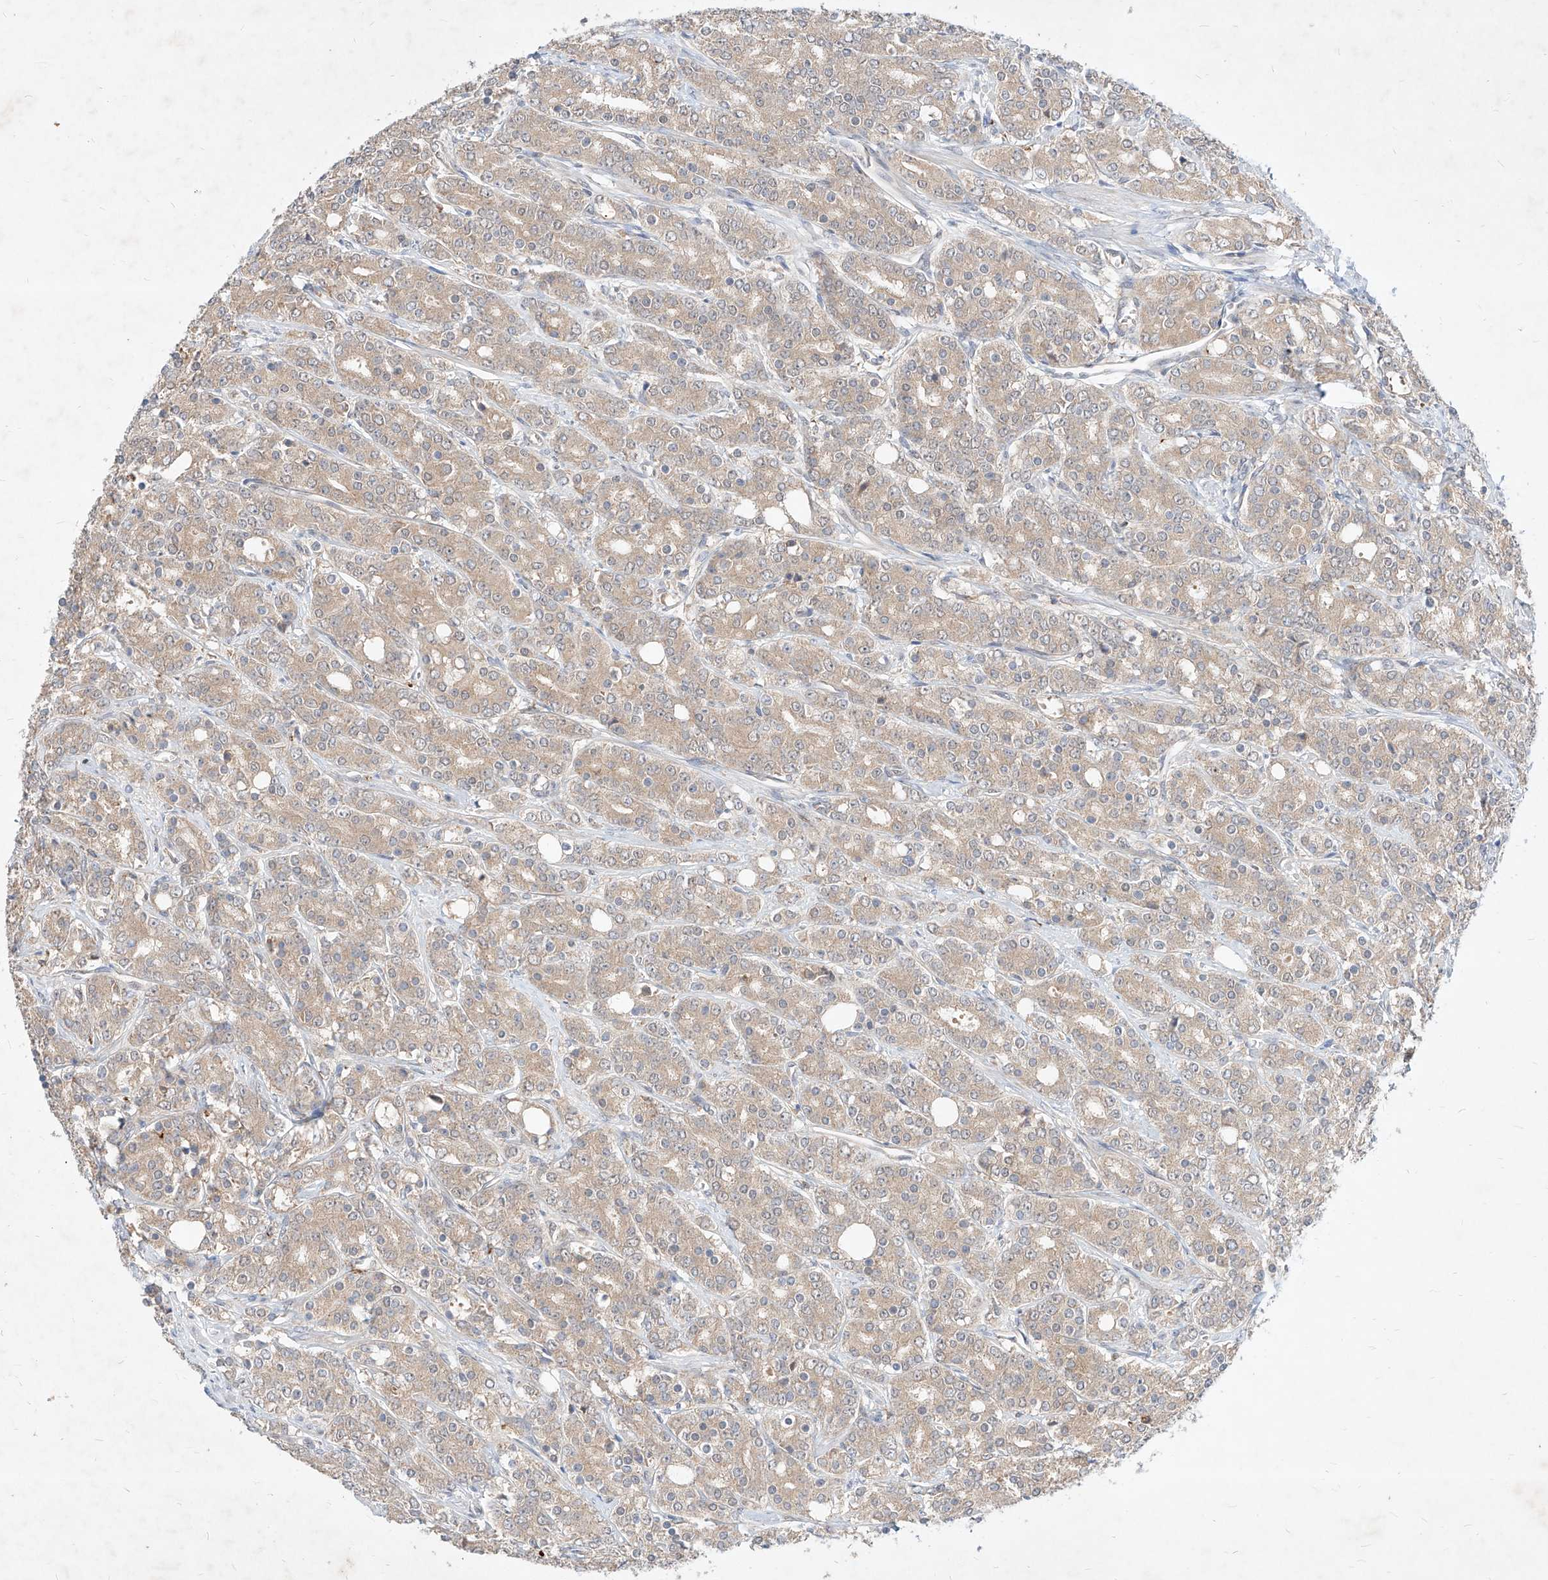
{"staining": {"intensity": "weak", "quantity": ">75%", "location": "cytoplasmic/membranous"}, "tissue": "prostate cancer", "cell_type": "Tumor cells", "image_type": "cancer", "snomed": [{"axis": "morphology", "description": "Adenocarcinoma, High grade"}, {"axis": "topography", "description": "Prostate"}], "caption": "Tumor cells show low levels of weak cytoplasmic/membranous positivity in approximately >75% of cells in prostate cancer (high-grade adenocarcinoma). (DAB (3,3'-diaminobenzidine) = brown stain, brightfield microscopy at high magnification).", "gene": "TSNAX", "patient": {"sex": "male", "age": 62}}